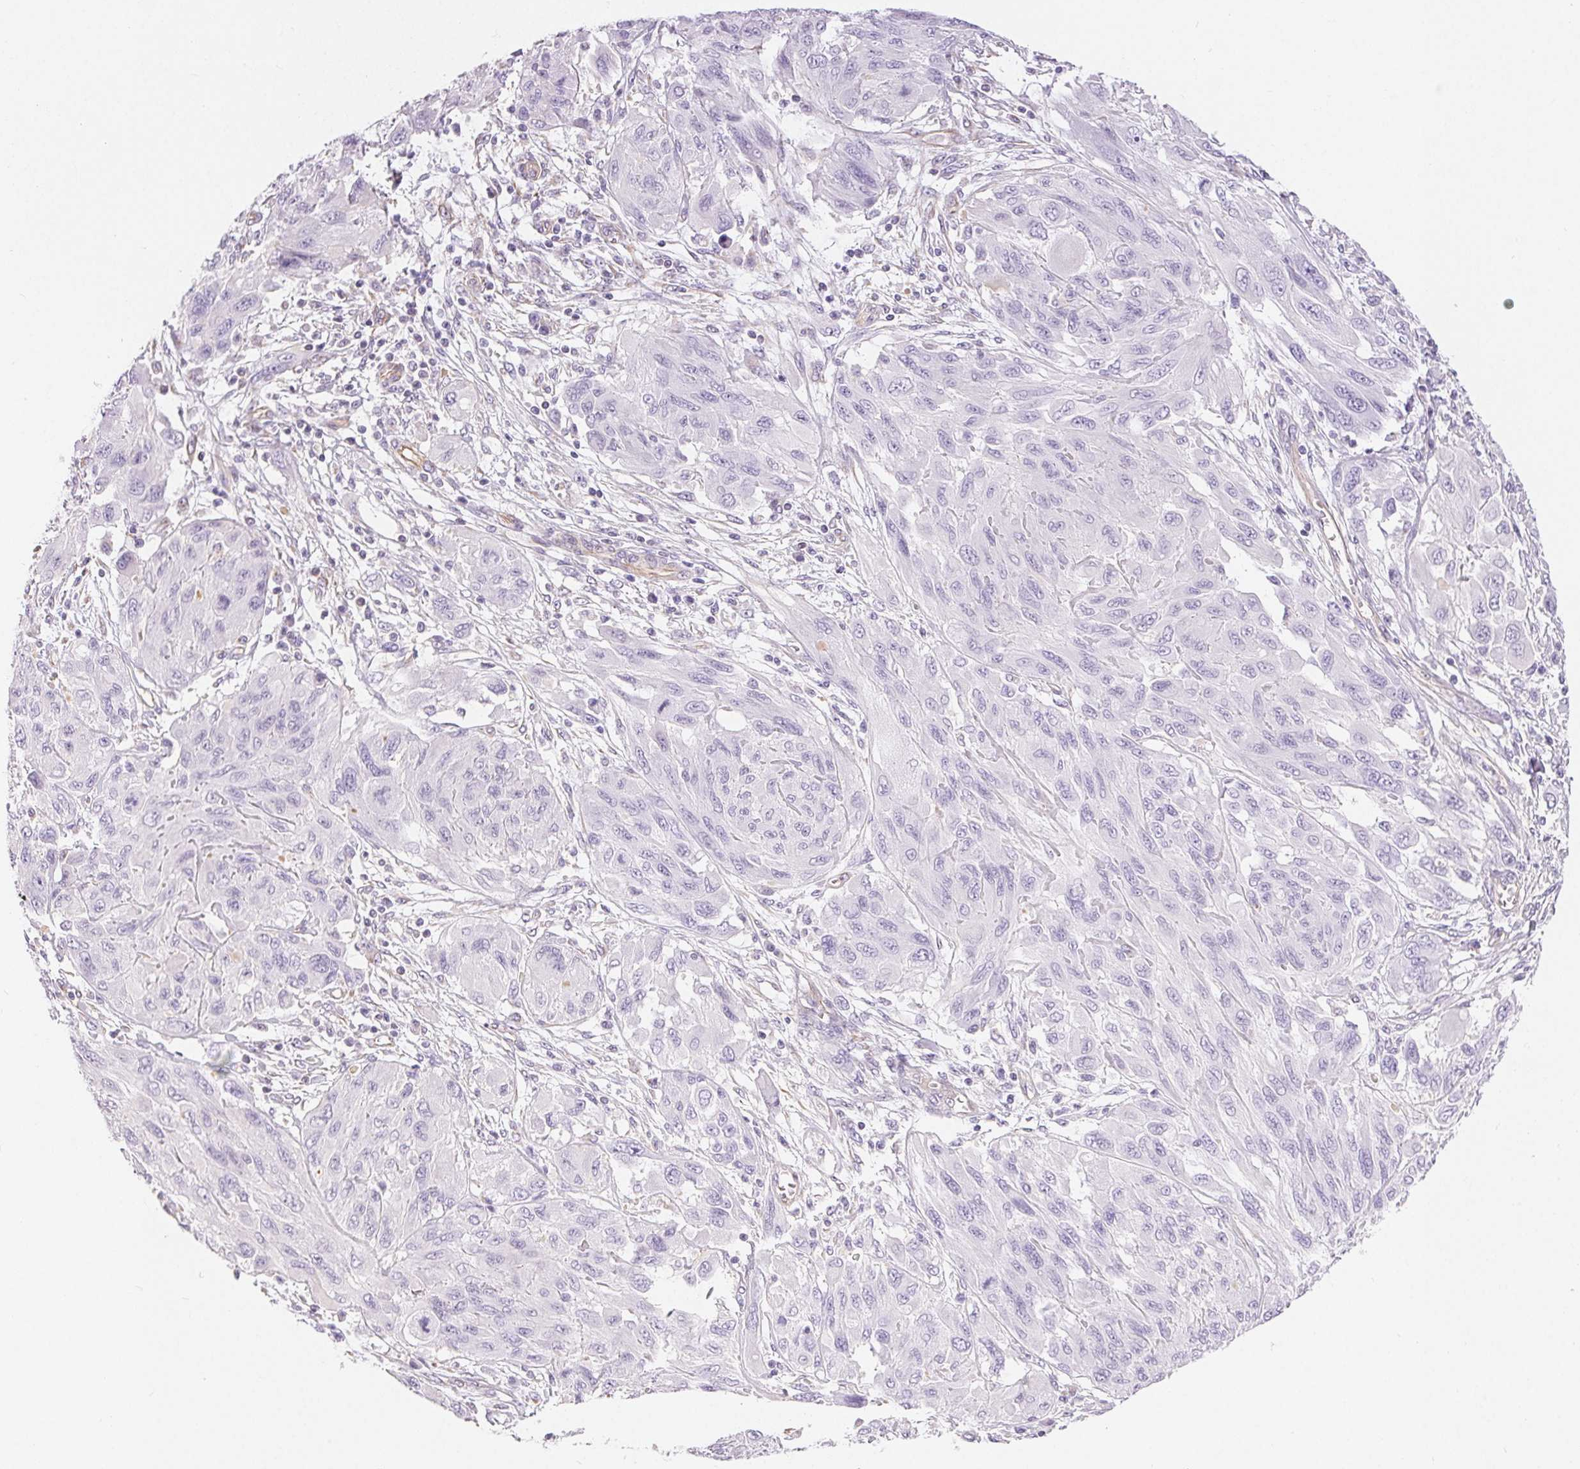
{"staining": {"intensity": "negative", "quantity": "none", "location": "none"}, "tissue": "melanoma", "cell_type": "Tumor cells", "image_type": "cancer", "snomed": [{"axis": "morphology", "description": "Malignant melanoma, NOS"}, {"axis": "topography", "description": "Skin"}], "caption": "This is a micrograph of immunohistochemistry staining of melanoma, which shows no staining in tumor cells.", "gene": "GFAP", "patient": {"sex": "female", "age": 91}}